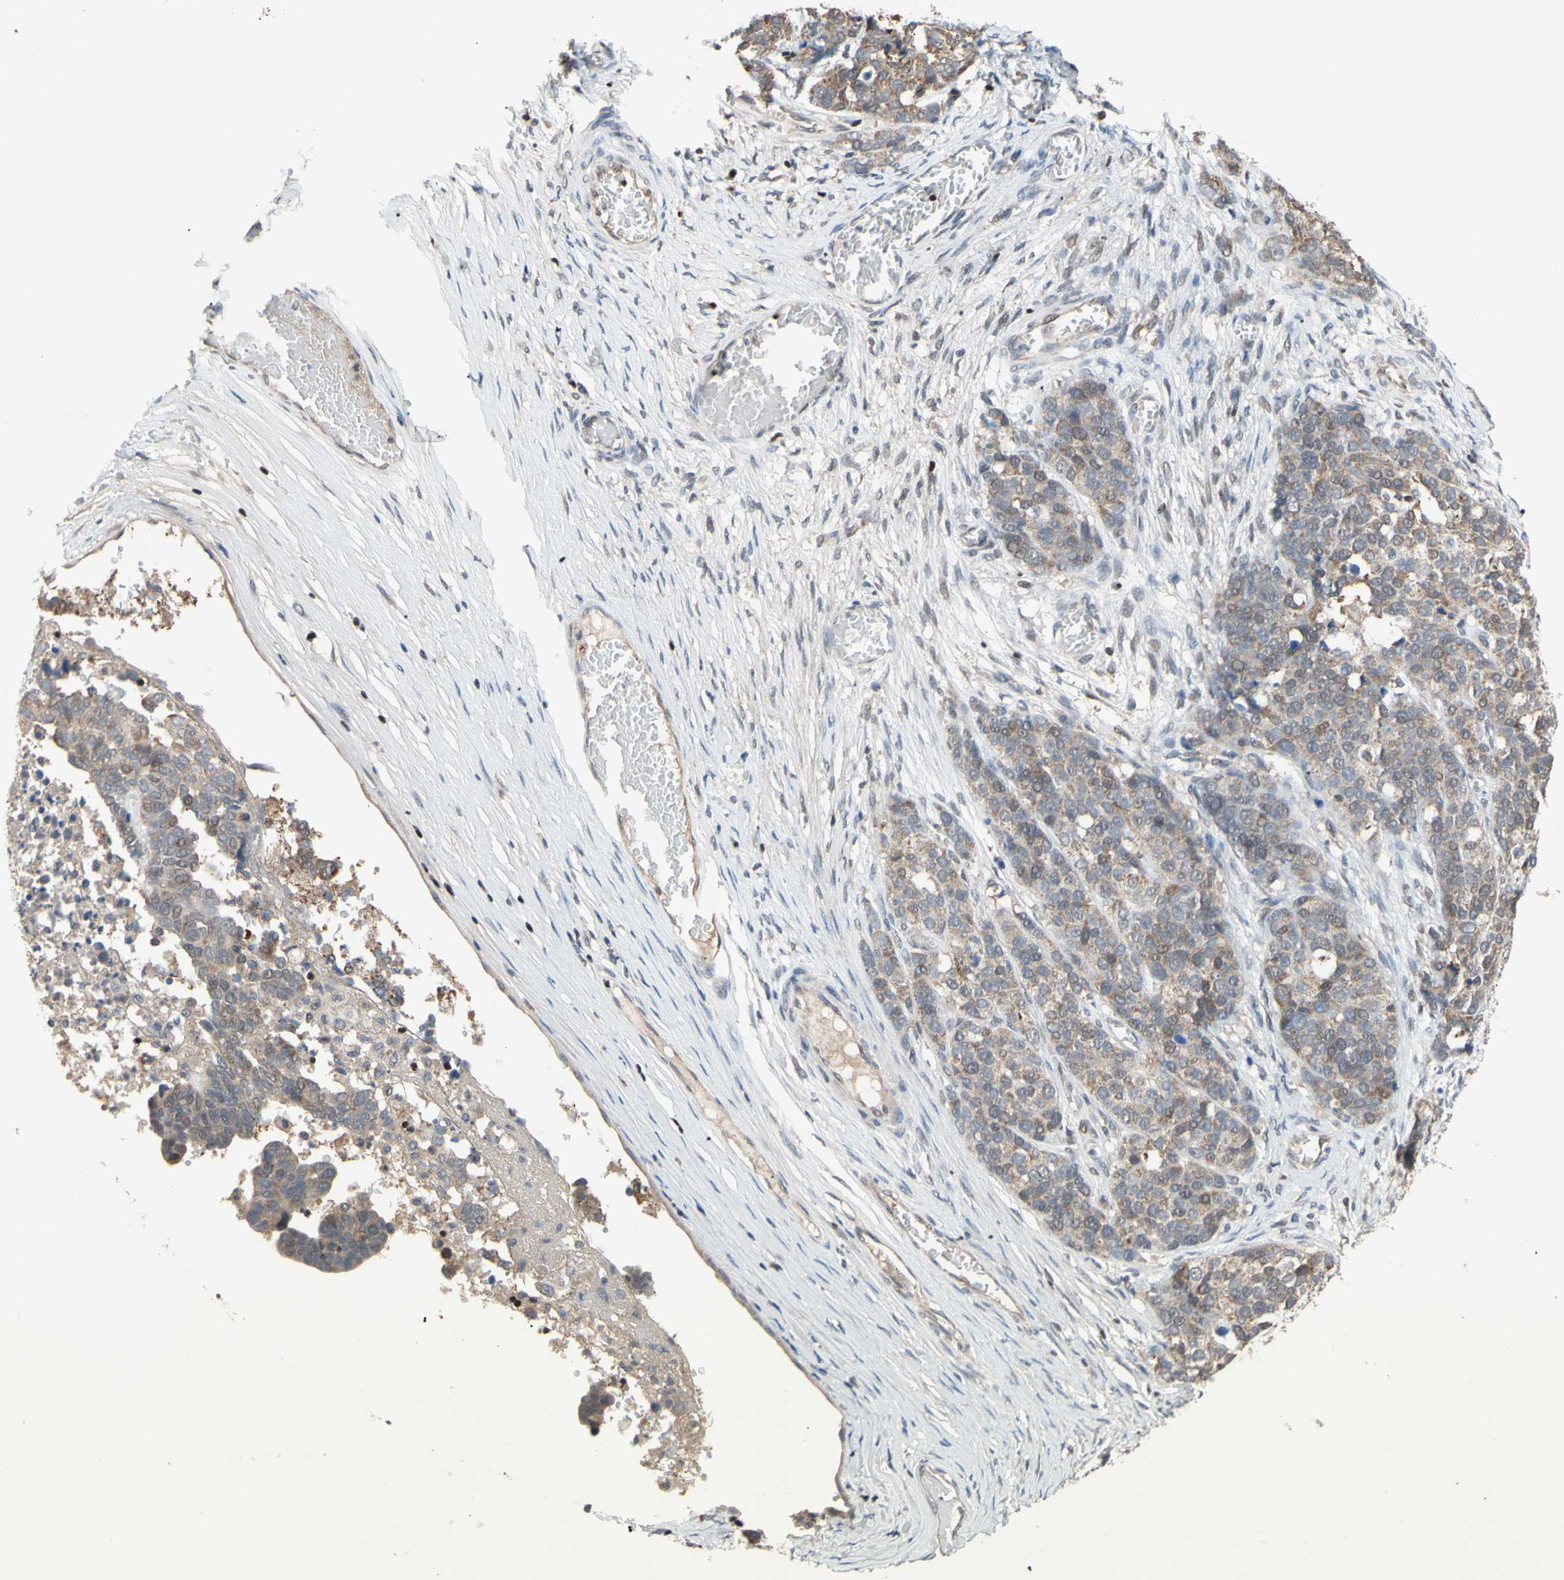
{"staining": {"intensity": "moderate", "quantity": ">75%", "location": "cytoplasmic/membranous"}, "tissue": "ovarian cancer", "cell_type": "Tumor cells", "image_type": "cancer", "snomed": [{"axis": "morphology", "description": "Cystadenocarcinoma, serous, NOS"}, {"axis": "topography", "description": "Ovary"}], "caption": "The photomicrograph demonstrates immunohistochemical staining of ovarian cancer (serous cystadenocarcinoma). There is moderate cytoplasmic/membranous staining is appreciated in approximately >75% of tumor cells.", "gene": "SP4", "patient": {"sex": "female", "age": 44}}